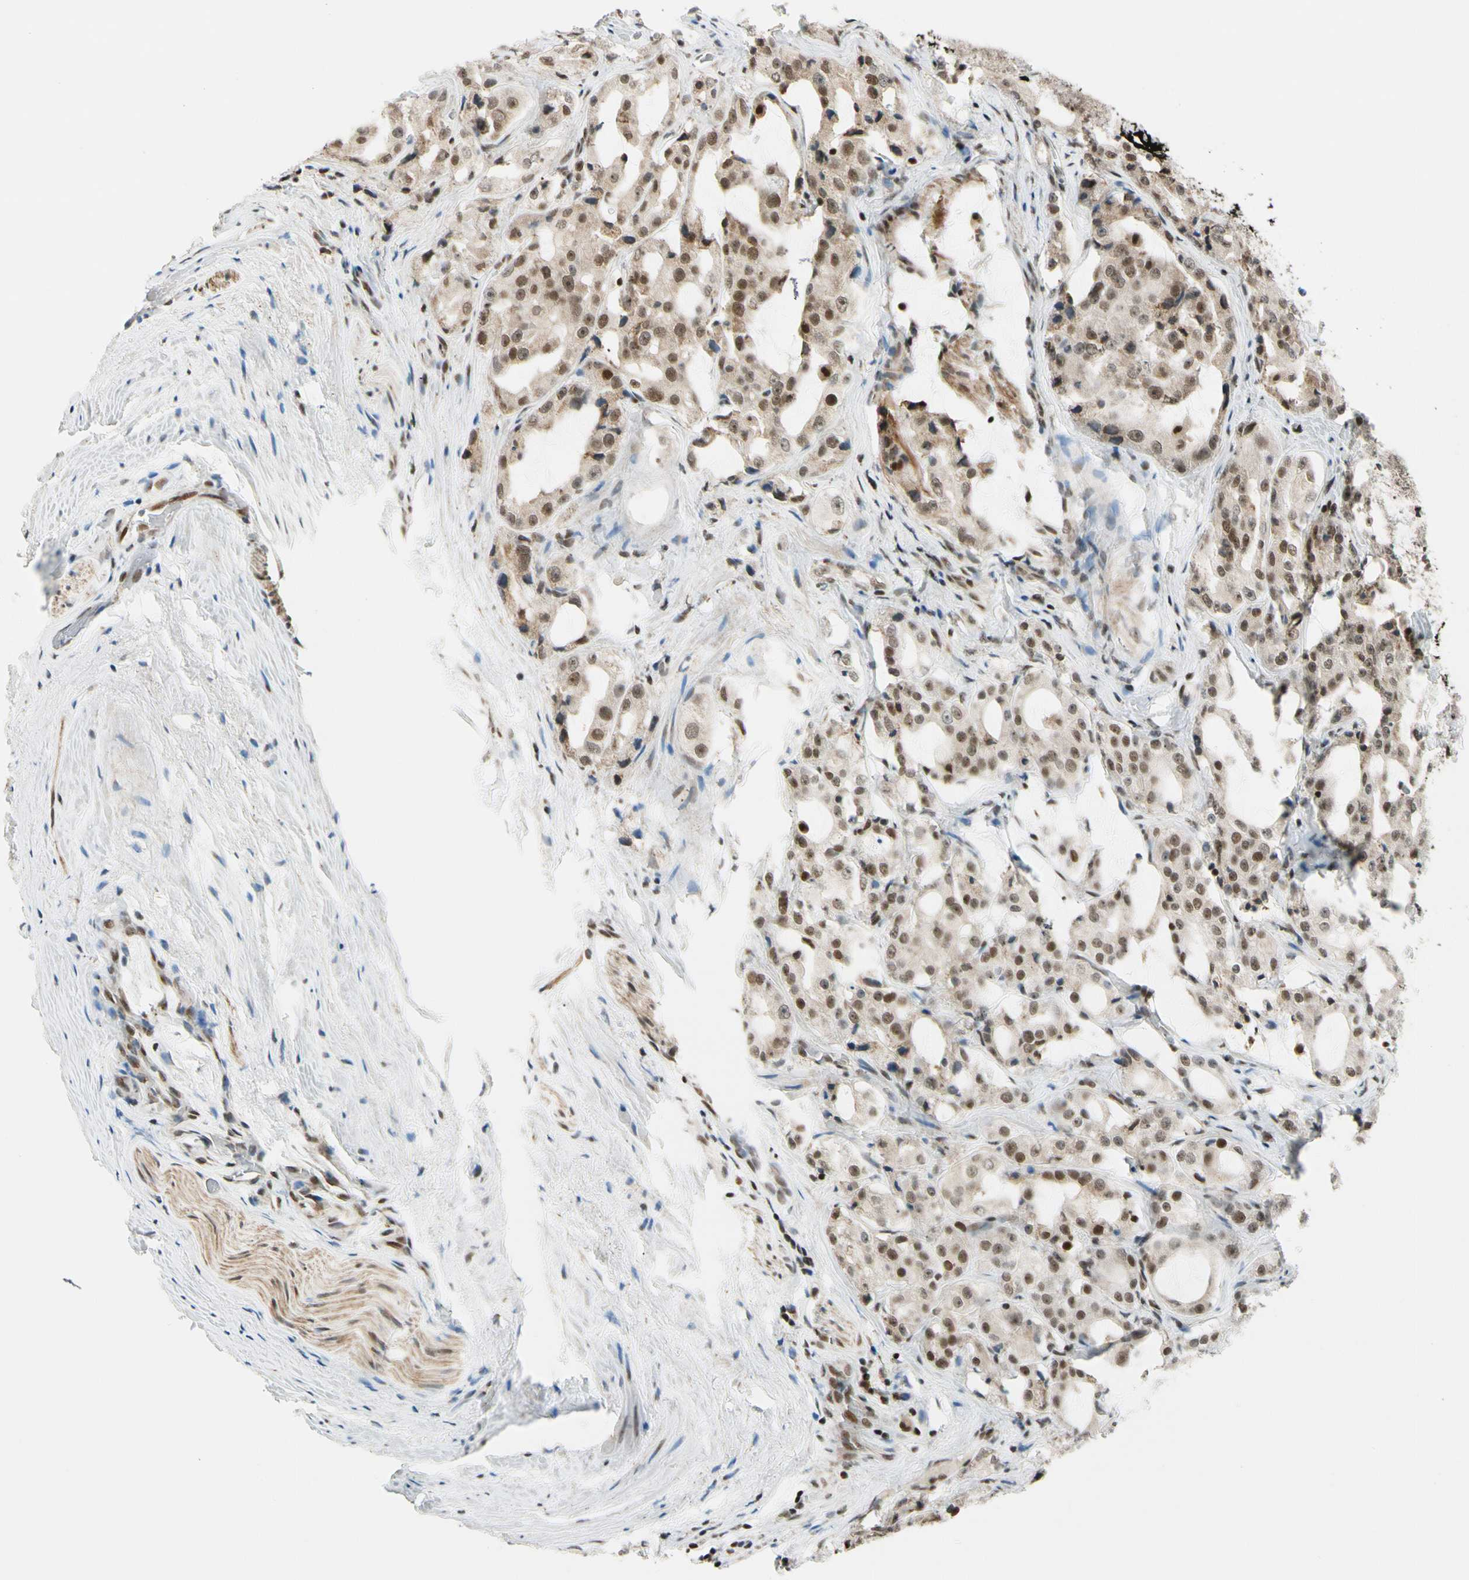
{"staining": {"intensity": "moderate", "quantity": ">75%", "location": "cytoplasmic/membranous,nuclear"}, "tissue": "prostate cancer", "cell_type": "Tumor cells", "image_type": "cancer", "snomed": [{"axis": "morphology", "description": "Adenocarcinoma, High grade"}, {"axis": "topography", "description": "Prostate"}], "caption": "Tumor cells demonstrate moderate cytoplasmic/membranous and nuclear expression in approximately >75% of cells in high-grade adenocarcinoma (prostate).", "gene": "DAXX", "patient": {"sex": "male", "age": 73}}